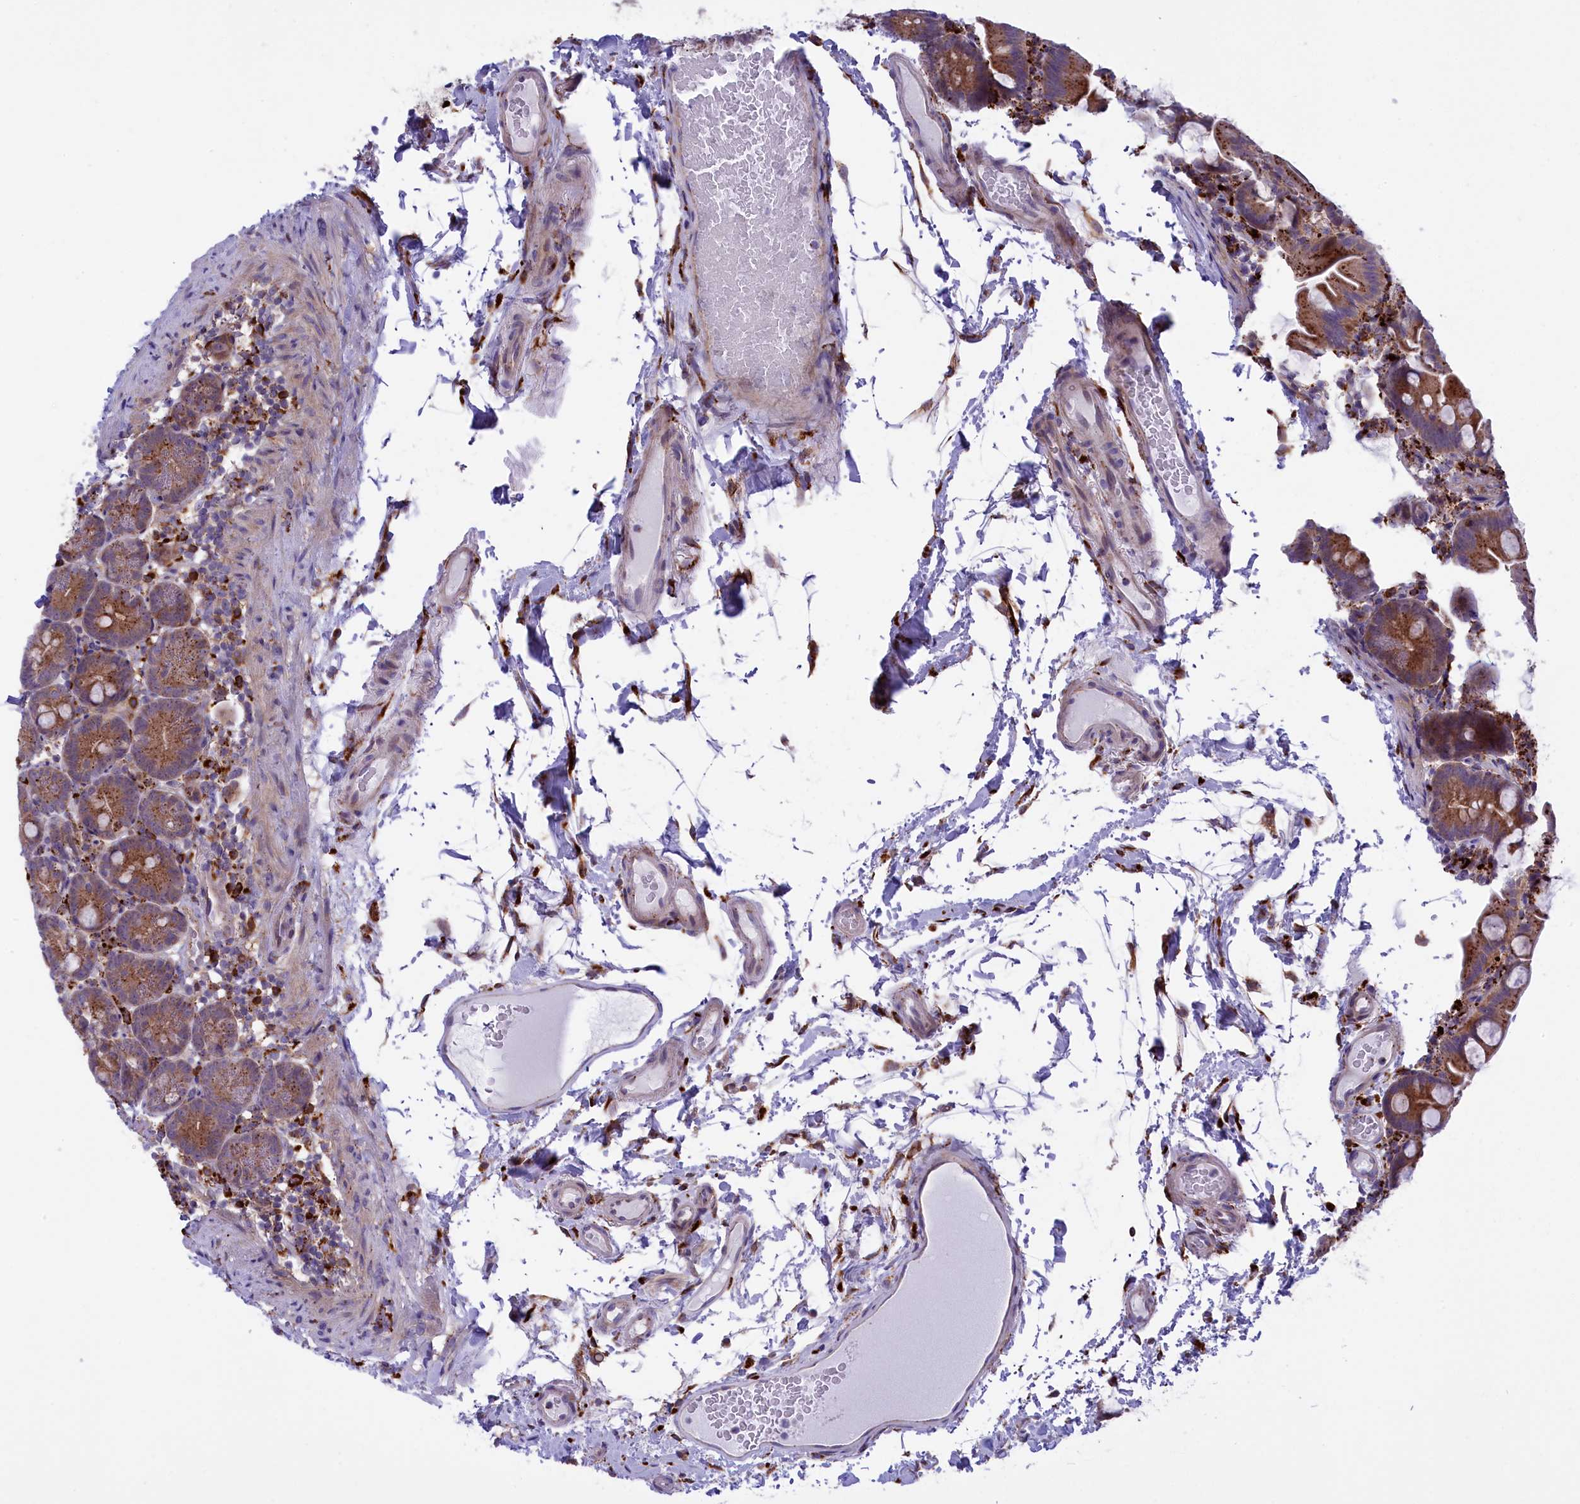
{"staining": {"intensity": "strong", "quantity": ">75%", "location": "cytoplasmic/membranous"}, "tissue": "small intestine", "cell_type": "Glandular cells", "image_type": "normal", "snomed": [{"axis": "morphology", "description": "Normal tissue, NOS"}, {"axis": "topography", "description": "Small intestine"}], "caption": "Glandular cells display high levels of strong cytoplasmic/membranous staining in about >75% of cells in normal human small intestine. Nuclei are stained in blue.", "gene": "MAN2B1", "patient": {"sex": "female", "age": 68}}